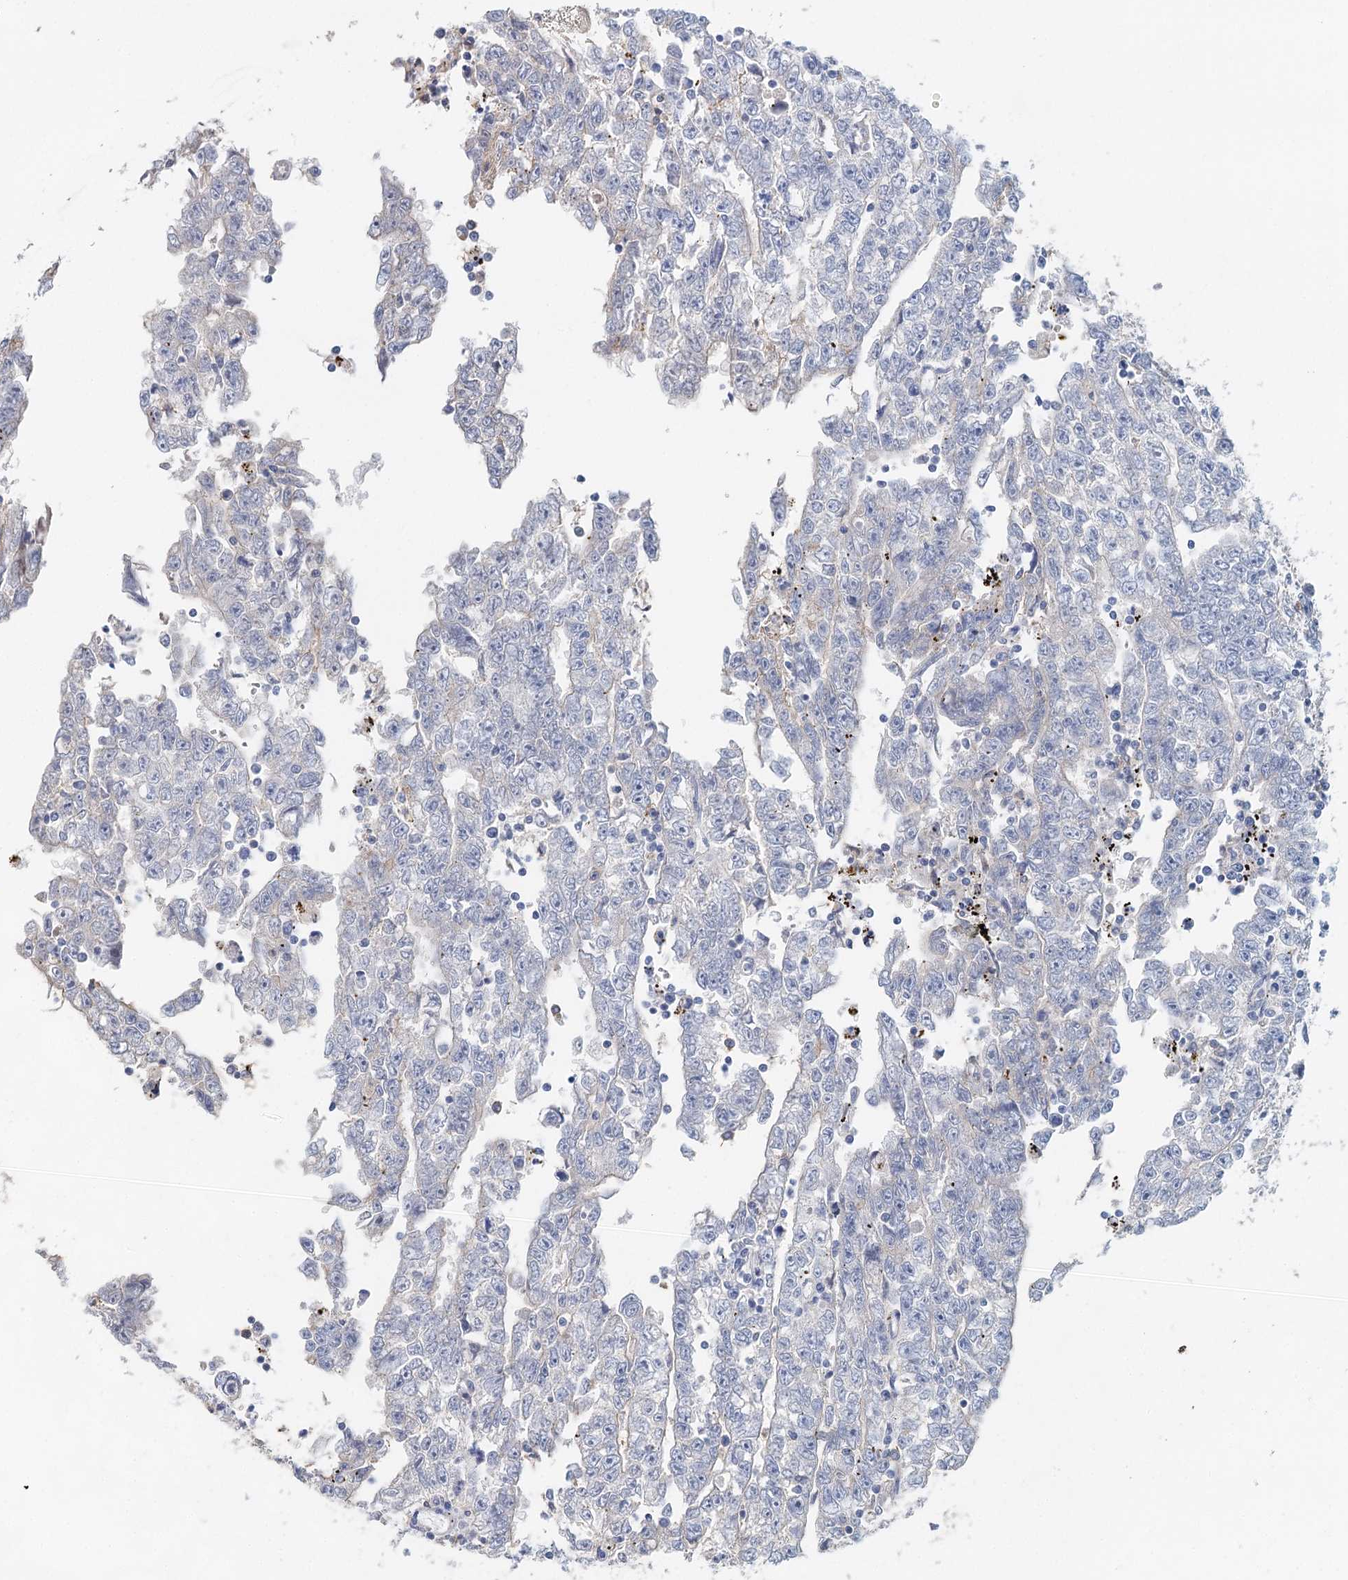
{"staining": {"intensity": "negative", "quantity": "none", "location": "none"}, "tissue": "testis cancer", "cell_type": "Tumor cells", "image_type": "cancer", "snomed": [{"axis": "morphology", "description": "Carcinoma, Embryonal, NOS"}, {"axis": "topography", "description": "Testis"}], "caption": "Tumor cells show no significant protein positivity in testis cancer (embryonal carcinoma).", "gene": "MYL6B", "patient": {"sex": "male", "age": 25}}